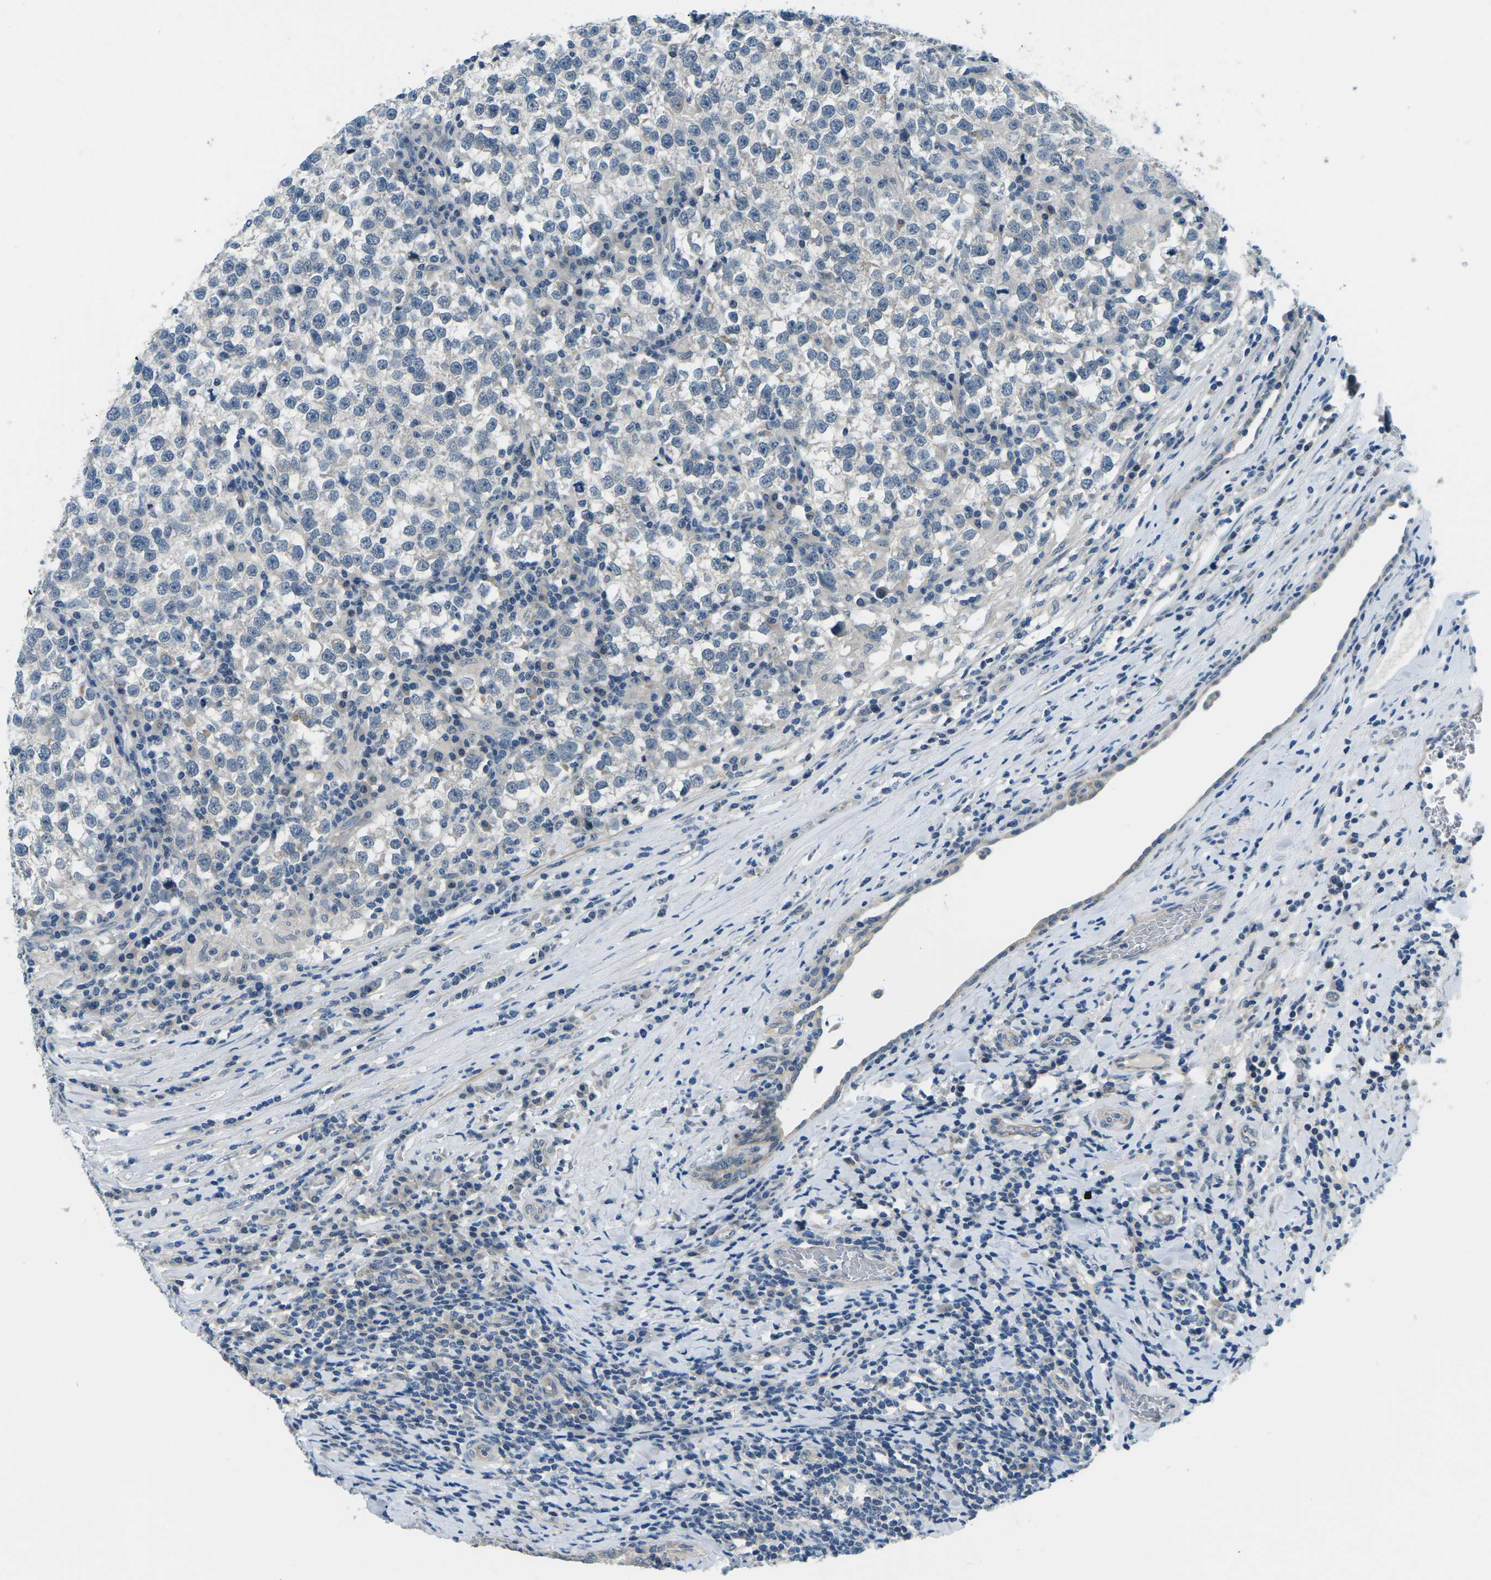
{"staining": {"intensity": "negative", "quantity": "none", "location": "none"}, "tissue": "testis cancer", "cell_type": "Tumor cells", "image_type": "cancer", "snomed": [{"axis": "morphology", "description": "Normal tissue, NOS"}, {"axis": "morphology", "description": "Seminoma, NOS"}, {"axis": "topography", "description": "Testis"}], "caption": "Tumor cells are negative for brown protein staining in testis cancer. (Brightfield microscopy of DAB immunohistochemistry (IHC) at high magnification).", "gene": "CTNND1", "patient": {"sex": "male", "age": 43}}